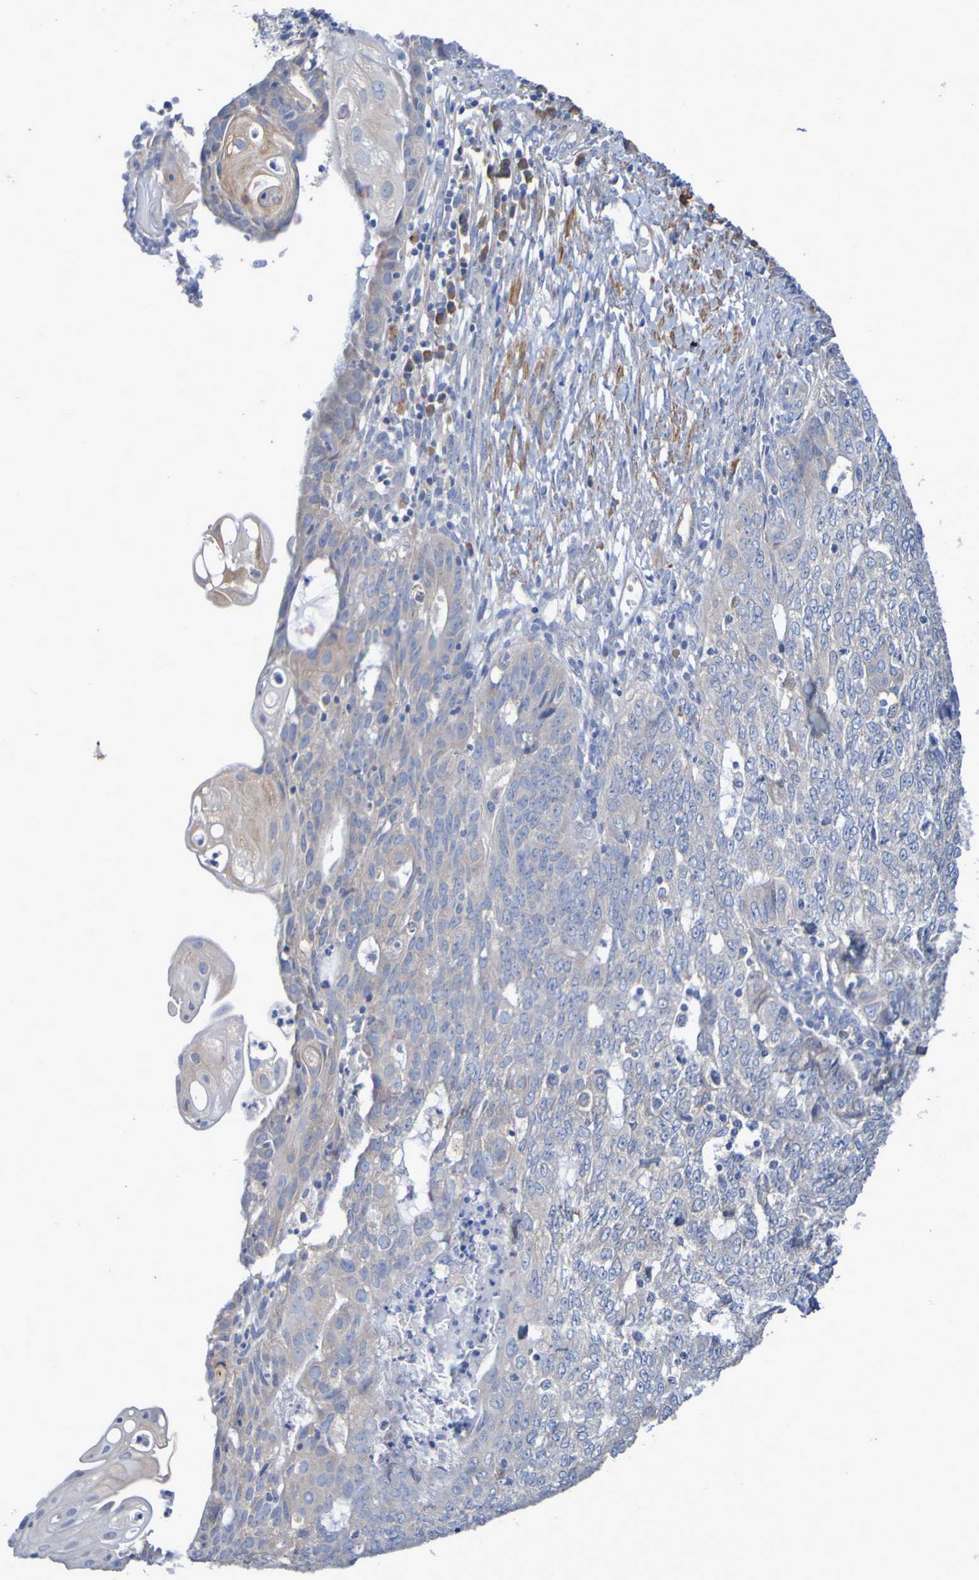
{"staining": {"intensity": "moderate", "quantity": "25%-75%", "location": "cytoplasmic/membranous"}, "tissue": "endometrial cancer", "cell_type": "Tumor cells", "image_type": "cancer", "snomed": [{"axis": "morphology", "description": "Adenocarcinoma, NOS"}, {"axis": "topography", "description": "Endometrium"}], "caption": "There is medium levels of moderate cytoplasmic/membranous staining in tumor cells of endometrial cancer (adenocarcinoma), as demonstrated by immunohistochemical staining (brown color).", "gene": "SRPRB", "patient": {"sex": "female", "age": 32}}